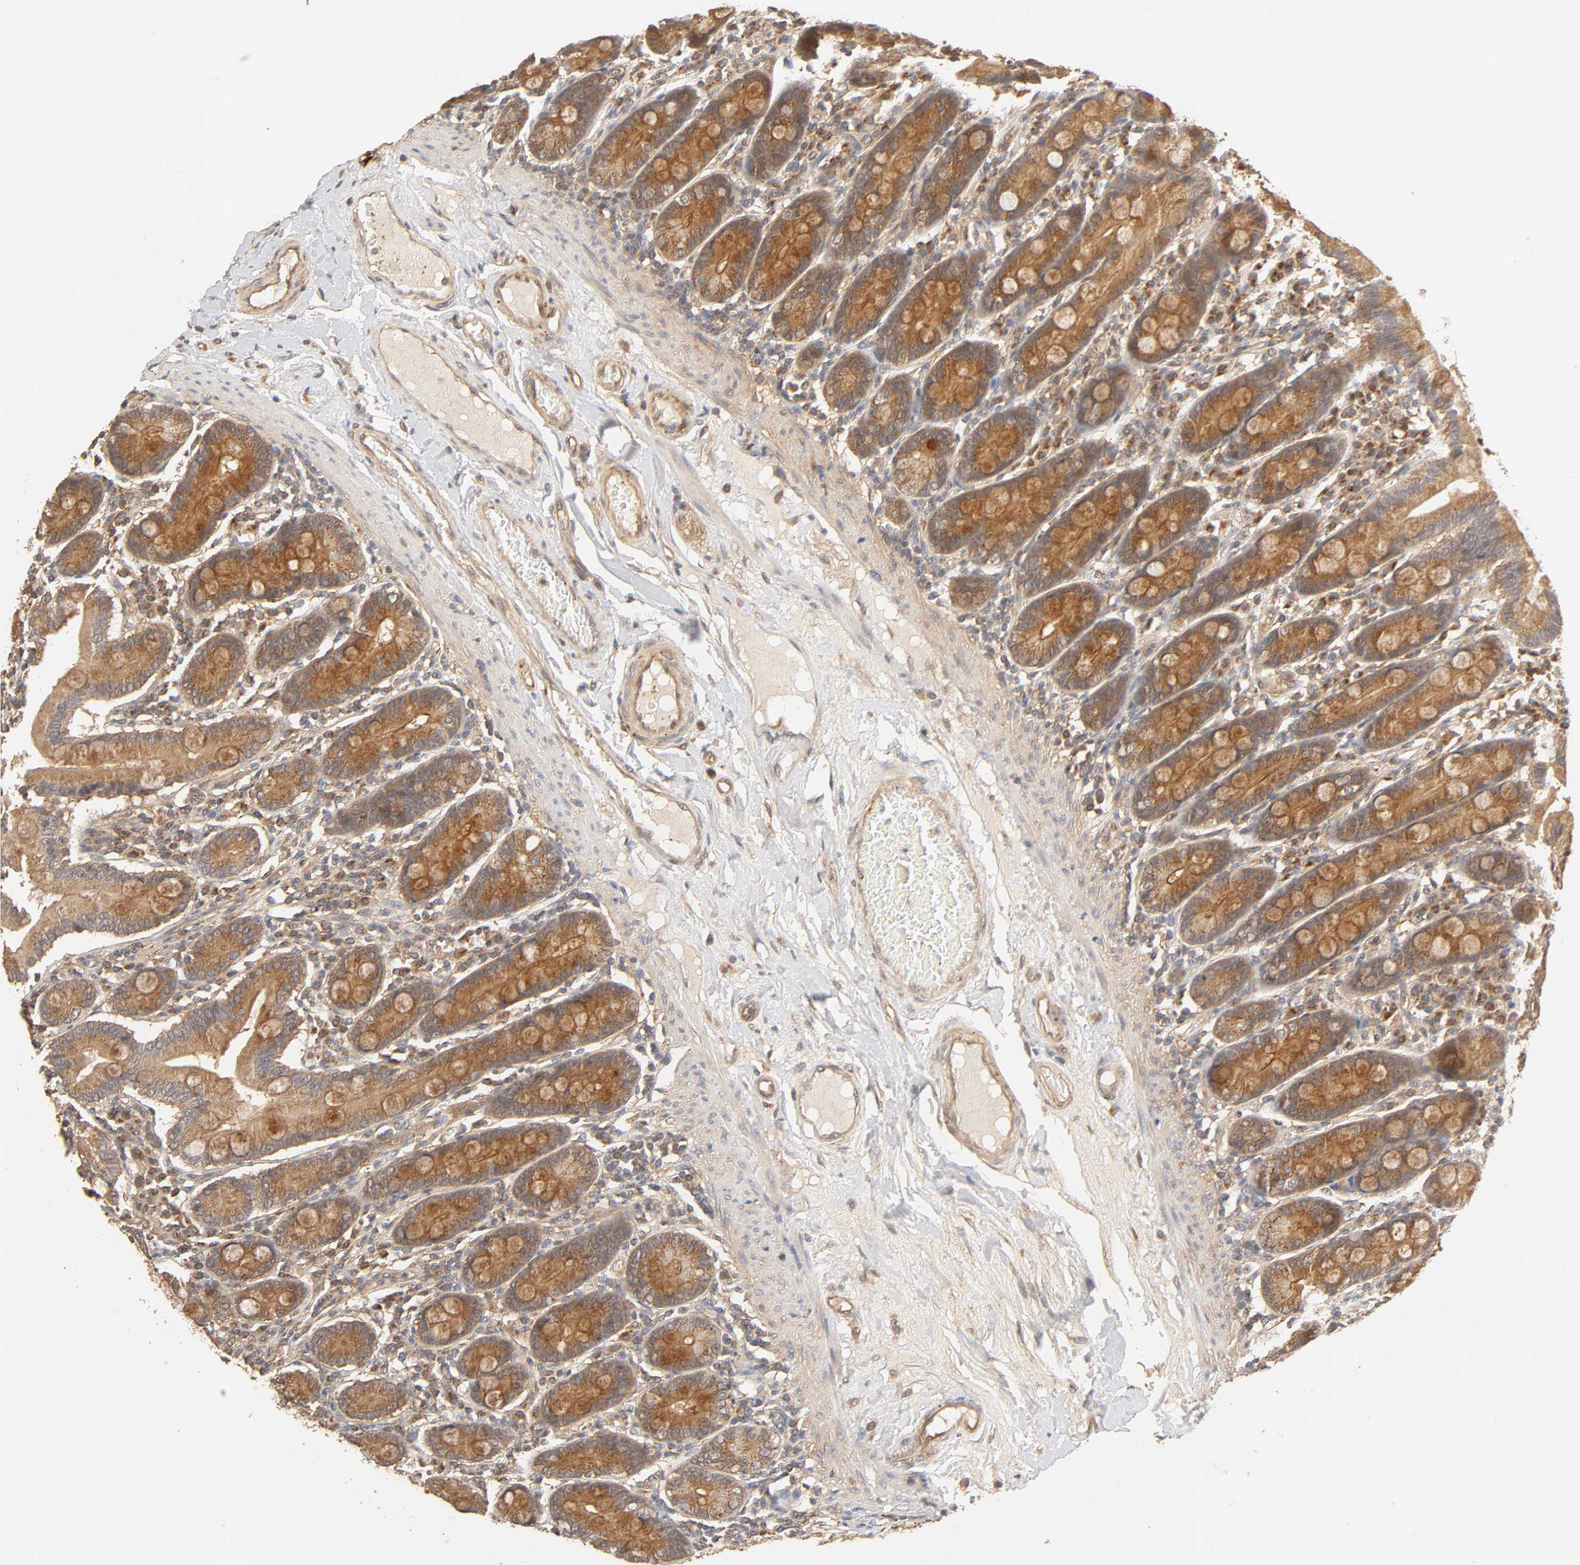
{"staining": {"intensity": "strong", "quantity": ">75%", "location": "cytoplasmic/membranous"}, "tissue": "duodenum", "cell_type": "Glandular cells", "image_type": "normal", "snomed": [{"axis": "morphology", "description": "Normal tissue, NOS"}, {"axis": "topography", "description": "Duodenum"}], "caption": "Immunohistochemical staining of unremarkable duodenum displays high levels of strong cytoplasmic/membranous expression in about >75% of glandular cells. Using DAB (3,3'-diaminobenzidine) (brown) and hematoxylin (blue) stains, captured at high magnification using brightfield microscopy.", "gene": "EPS8", "patient": {"sex": "male", "age": 50}}